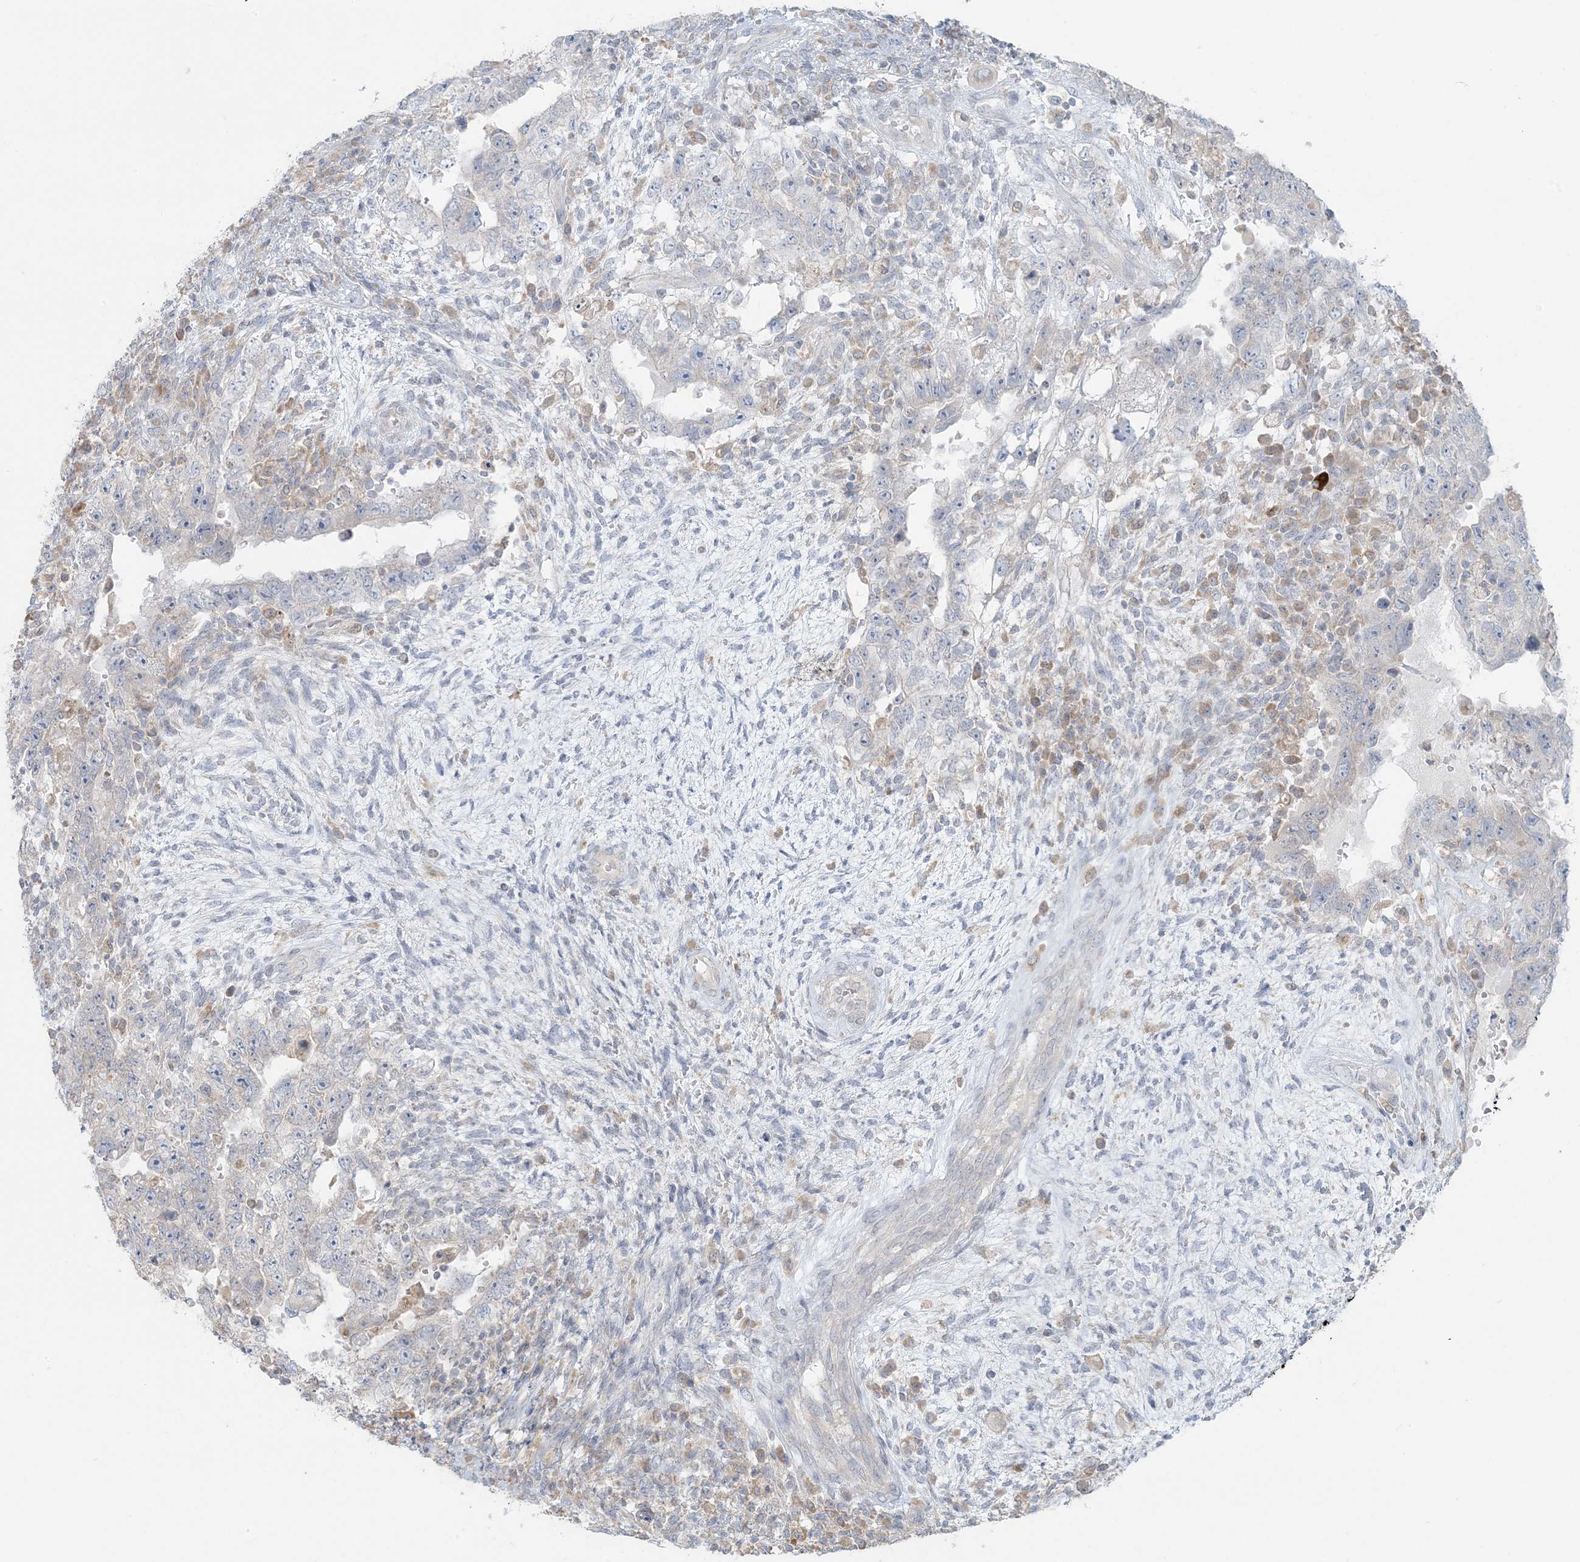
{"staining": {"intensity": "negative", "quantity": "none", "location": "none"}, "tissue": "testis cancer", "cell_type": "Tumor cells", "image_type": "cancer", "snomed": [{"axis": "morphology", "description": "Carcinoma, Embryonal, NOS"}, {"axis": "topography", "description": "Testis"}], "caption": "Tumor cells are negative for protein expression in human testis cancer. The staining was performed using DAB (3,3'-diaminobenzidine) to visualize the protein expression in brown, while the nuclei were stained in blue with hematoxylin (Magnification: 20x).", "gene": "EEFSEC", "patient": {"sex": "male", "age": 26}}